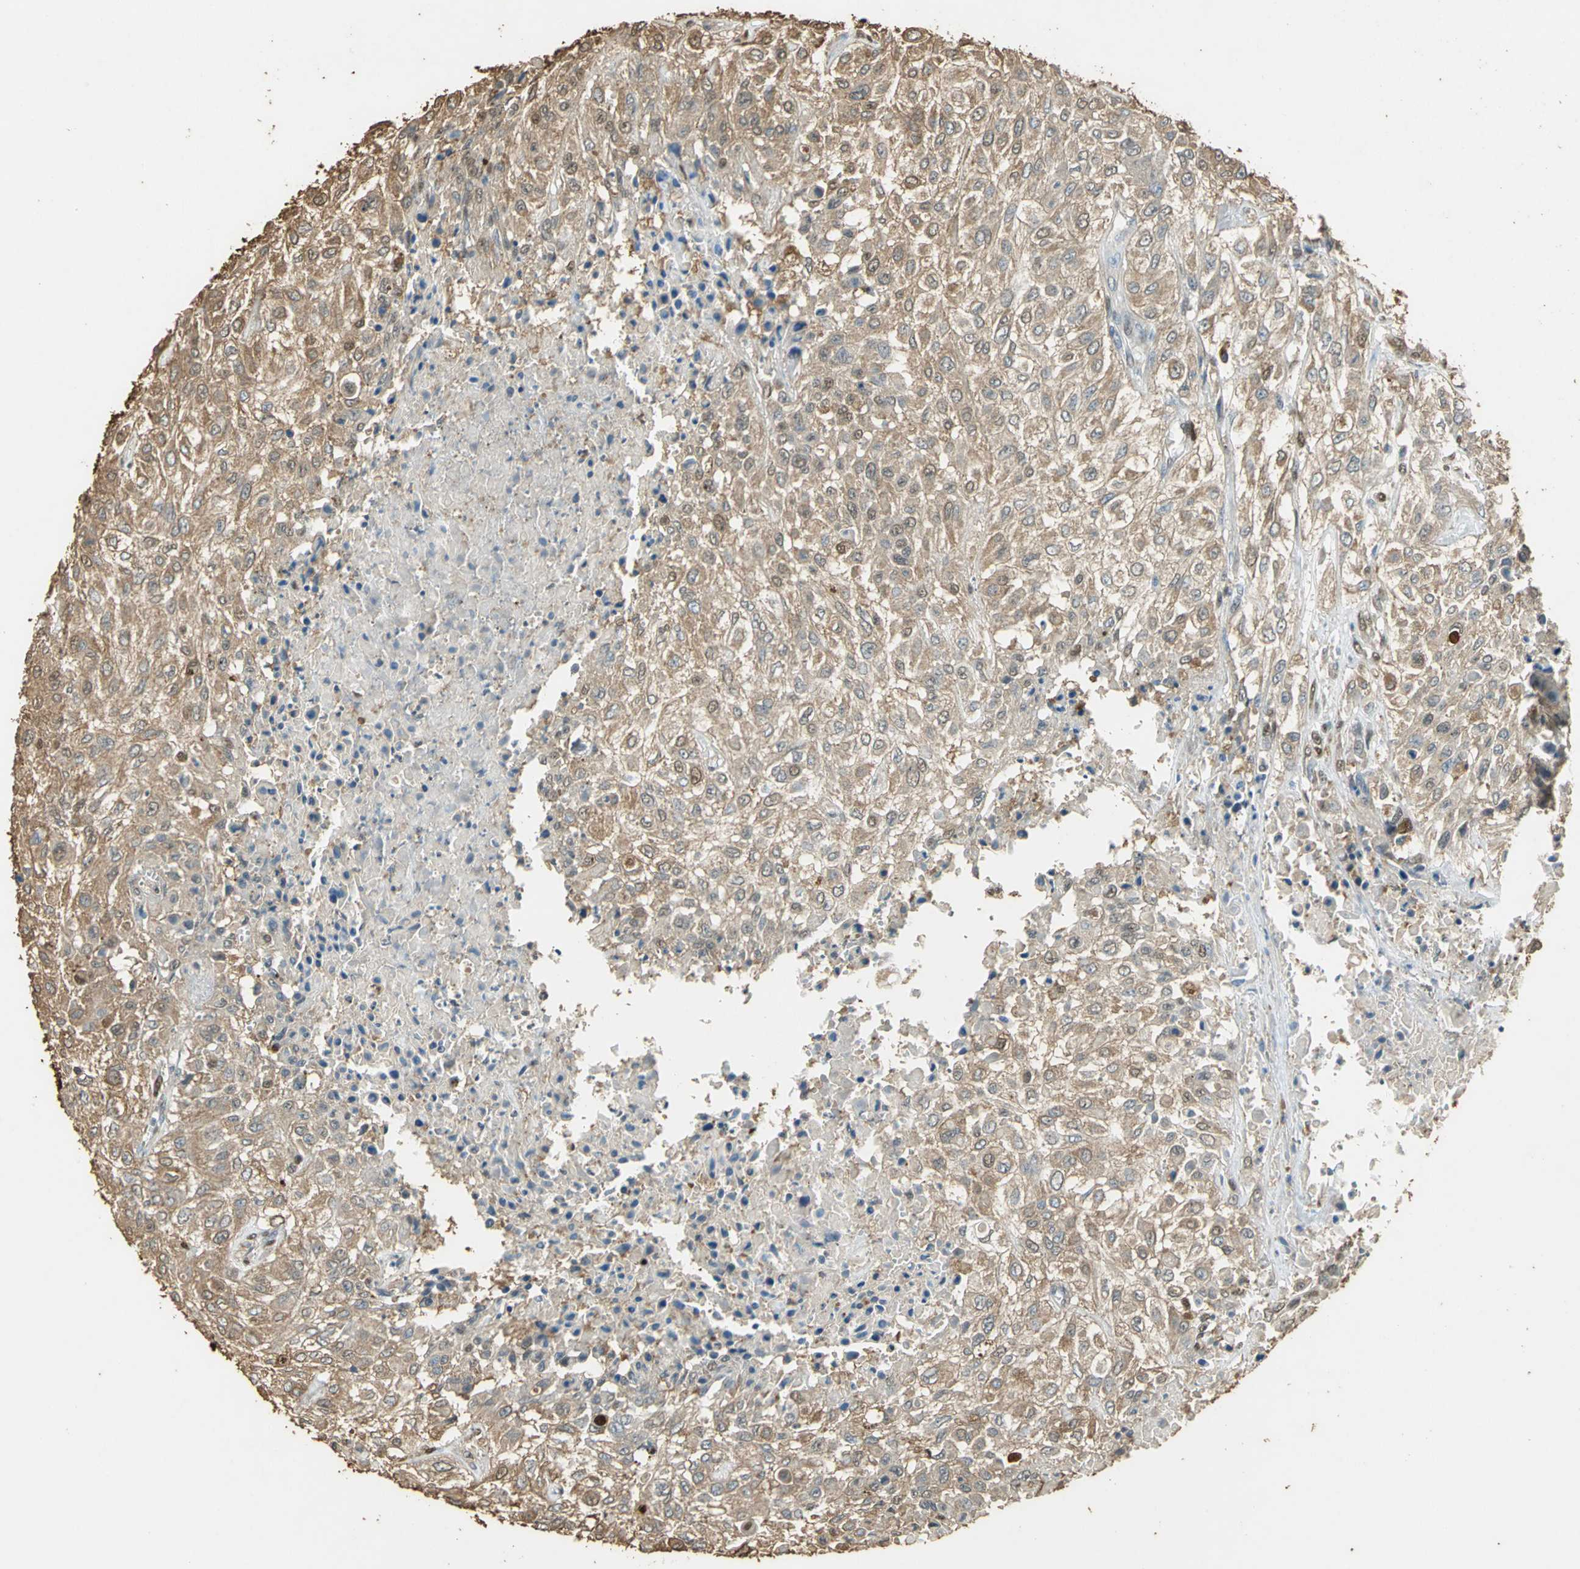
{"staining": {"intensity": "moderate", "quantity": ">75%", "location": "cytoplasmic/membranous"}, "tissue": "urothelial cancer", "cell_type": "Tumor cells", "image_type": "cancer", "snomed": [{"axis": "morphology", "description": "Urothelial carcinoma, High grade"}, {"axis": "topography", "description": "Urinary bladder"}], "caption": "This is an image of IHC staining of urothelial cancer, which shows moderate positivity in the cytoplasmic/membranous of tumor cells.", "gene": "GAPDH", "patient": {"sex": "male", "age": 57}}